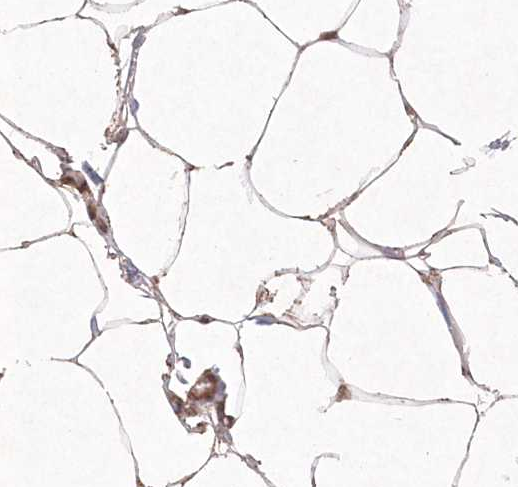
{"staining": {"intensity": "moderate", "quantity": ">75%", "location": "cytoplasmic/membranous,nuclear"}, "tissue": "adipose tissue", "cell_type": "Adipocytes", "image_type": "normal", "snomed": [{"axis": "morphology", "description": "Normal tissue, NOS"}, {"axis": "morphology", "description": "Fibrosis, NOS"}, {"axis": "topography", "description": "Breast"}, {"axis": "topography", "description": "Adipose tissue"}], "caption": "Adipose tissue stained with IHC displays moderate cytoplasmic/membranous,nuclear expression in approximately >75% of adipocytes. (IHC, brightfield microscopy, high magnification).", "gene": "LRPPRC", "patient": {"sex": "female", "age": 39}}